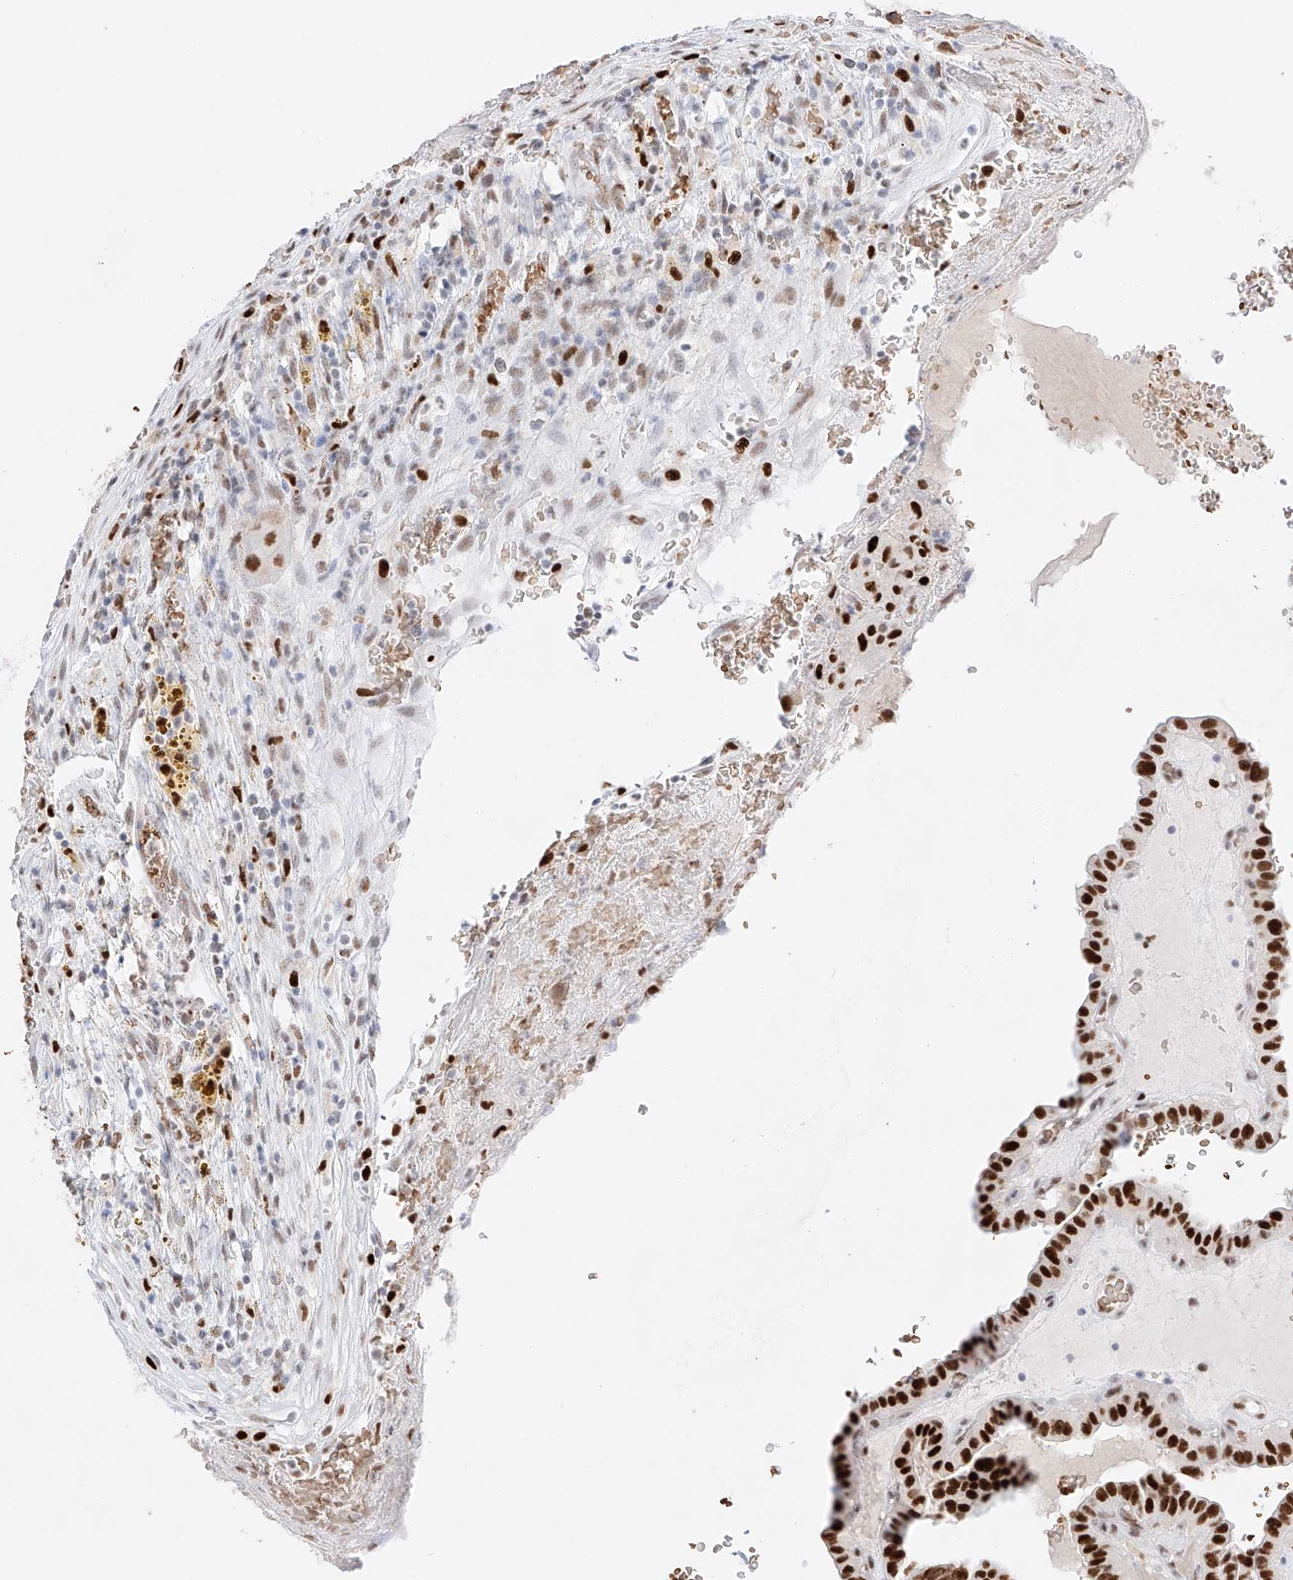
{"staining": {"intensity": "strong", "quantity": ">75%", "location": "nuclear"}, "tissue": "thyroid cancer", "cell_type": "Tumor cells", "image_type": "cancer", "snomed": [{"axis": "morphology", "description": "Papillary adenocarcinoma, NOS"}, {"axis": "topography", "description": "Thyroid gland"}], "caption": "Protein staining shows strong nuclear positivity in approximately >75% of tumor cells in thyroid cancer.", "gene": "APIP", "patient": {"sex": "male", "age": 77}}